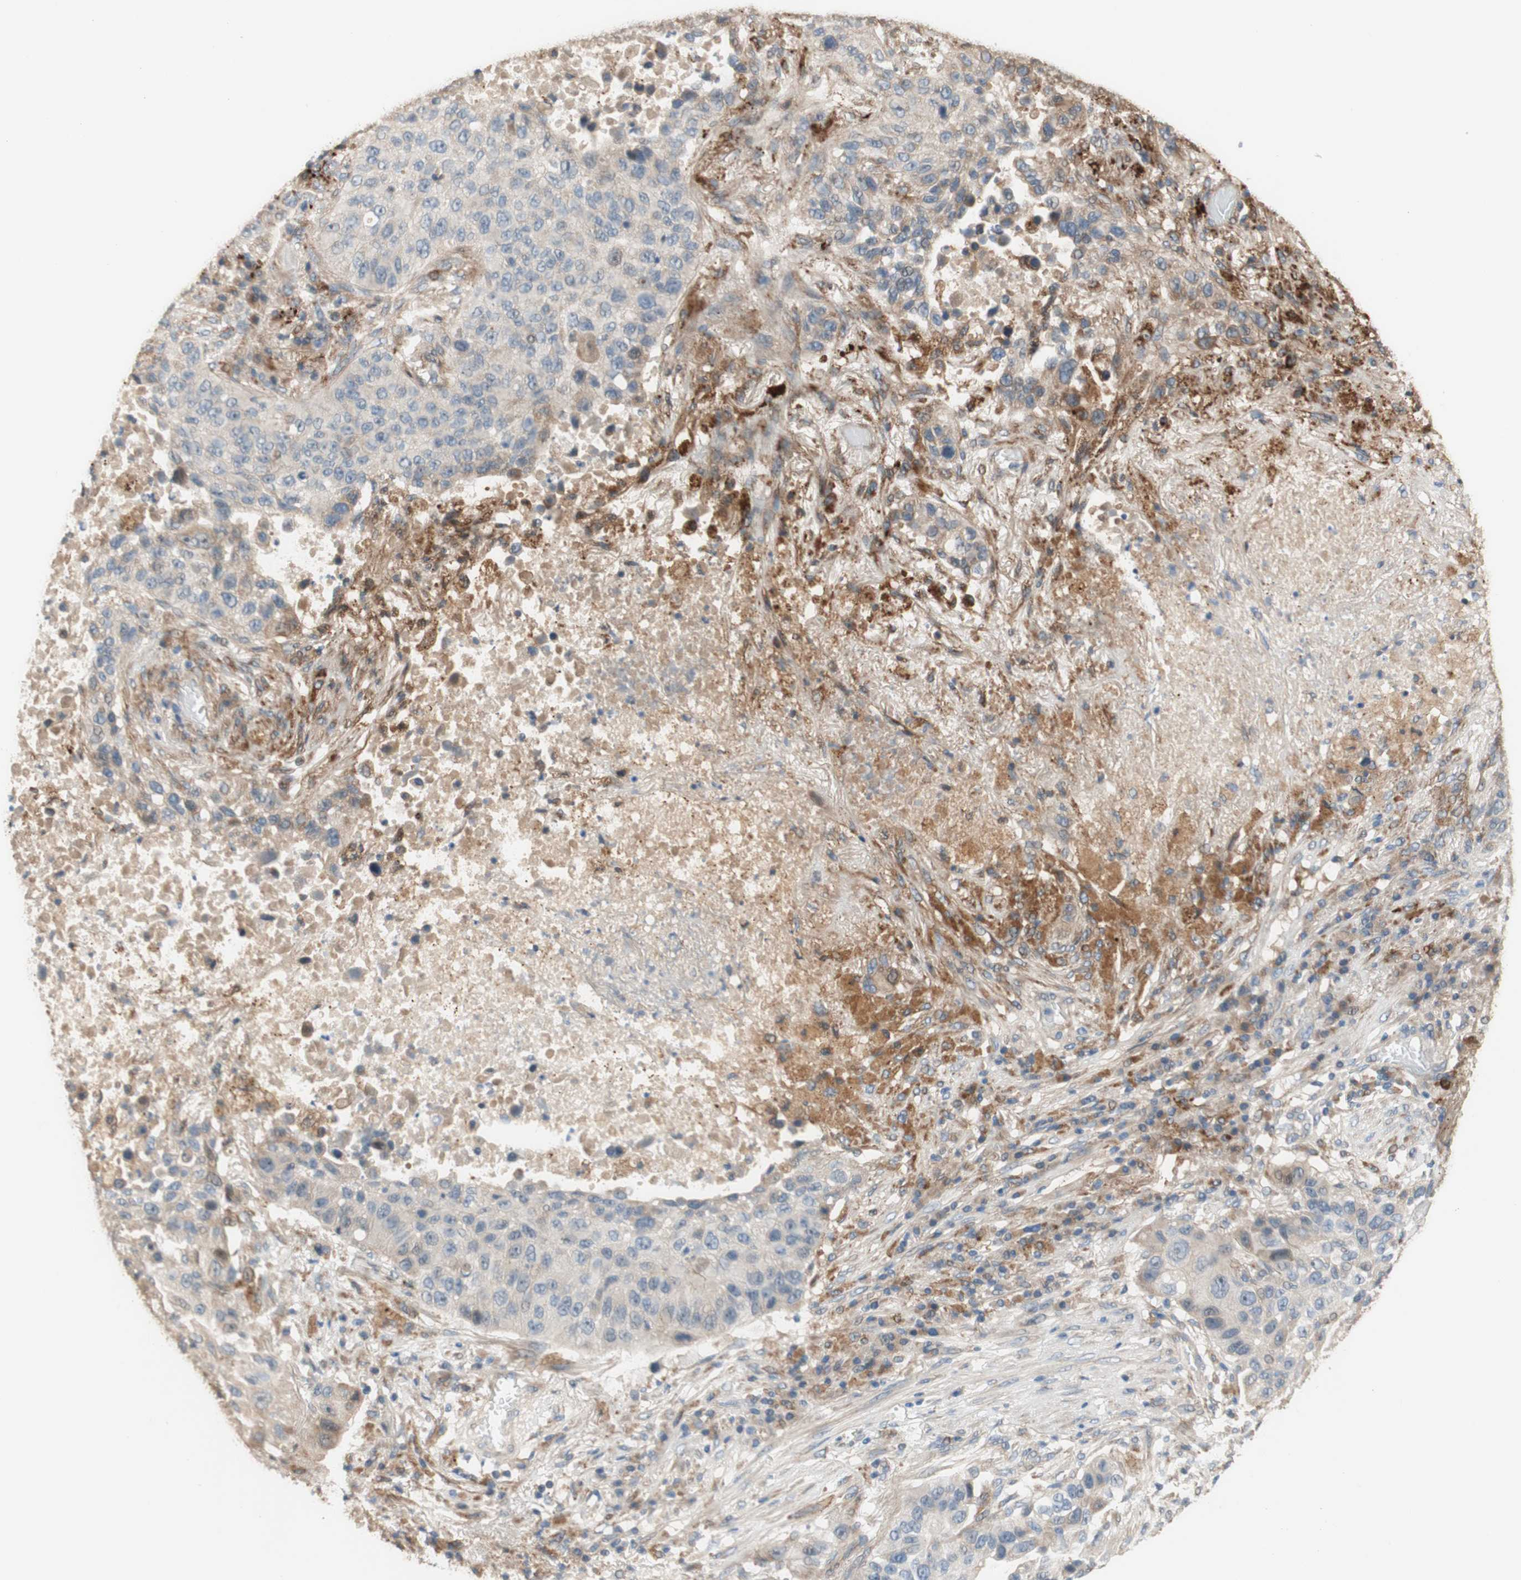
{"staining": {"intensity": "negative", "quantity": "none", "location": "none"}, "tissue": "lung cancer", "cell_type": "Tumor cells", "image_type": "cancer", "snomed": [{"axis": "morphology", "description": "Squamous cell carcinoma, NOS"}, {"axis": "topography", "description": "Lung"}], "caption": "Lung cancer (squamous cell carcinoma) stained for a protein using IHC demonstrates no positivity tumor cells.", "gene": "PTPN21", "patient": {"sex": "male", "age": 57}}